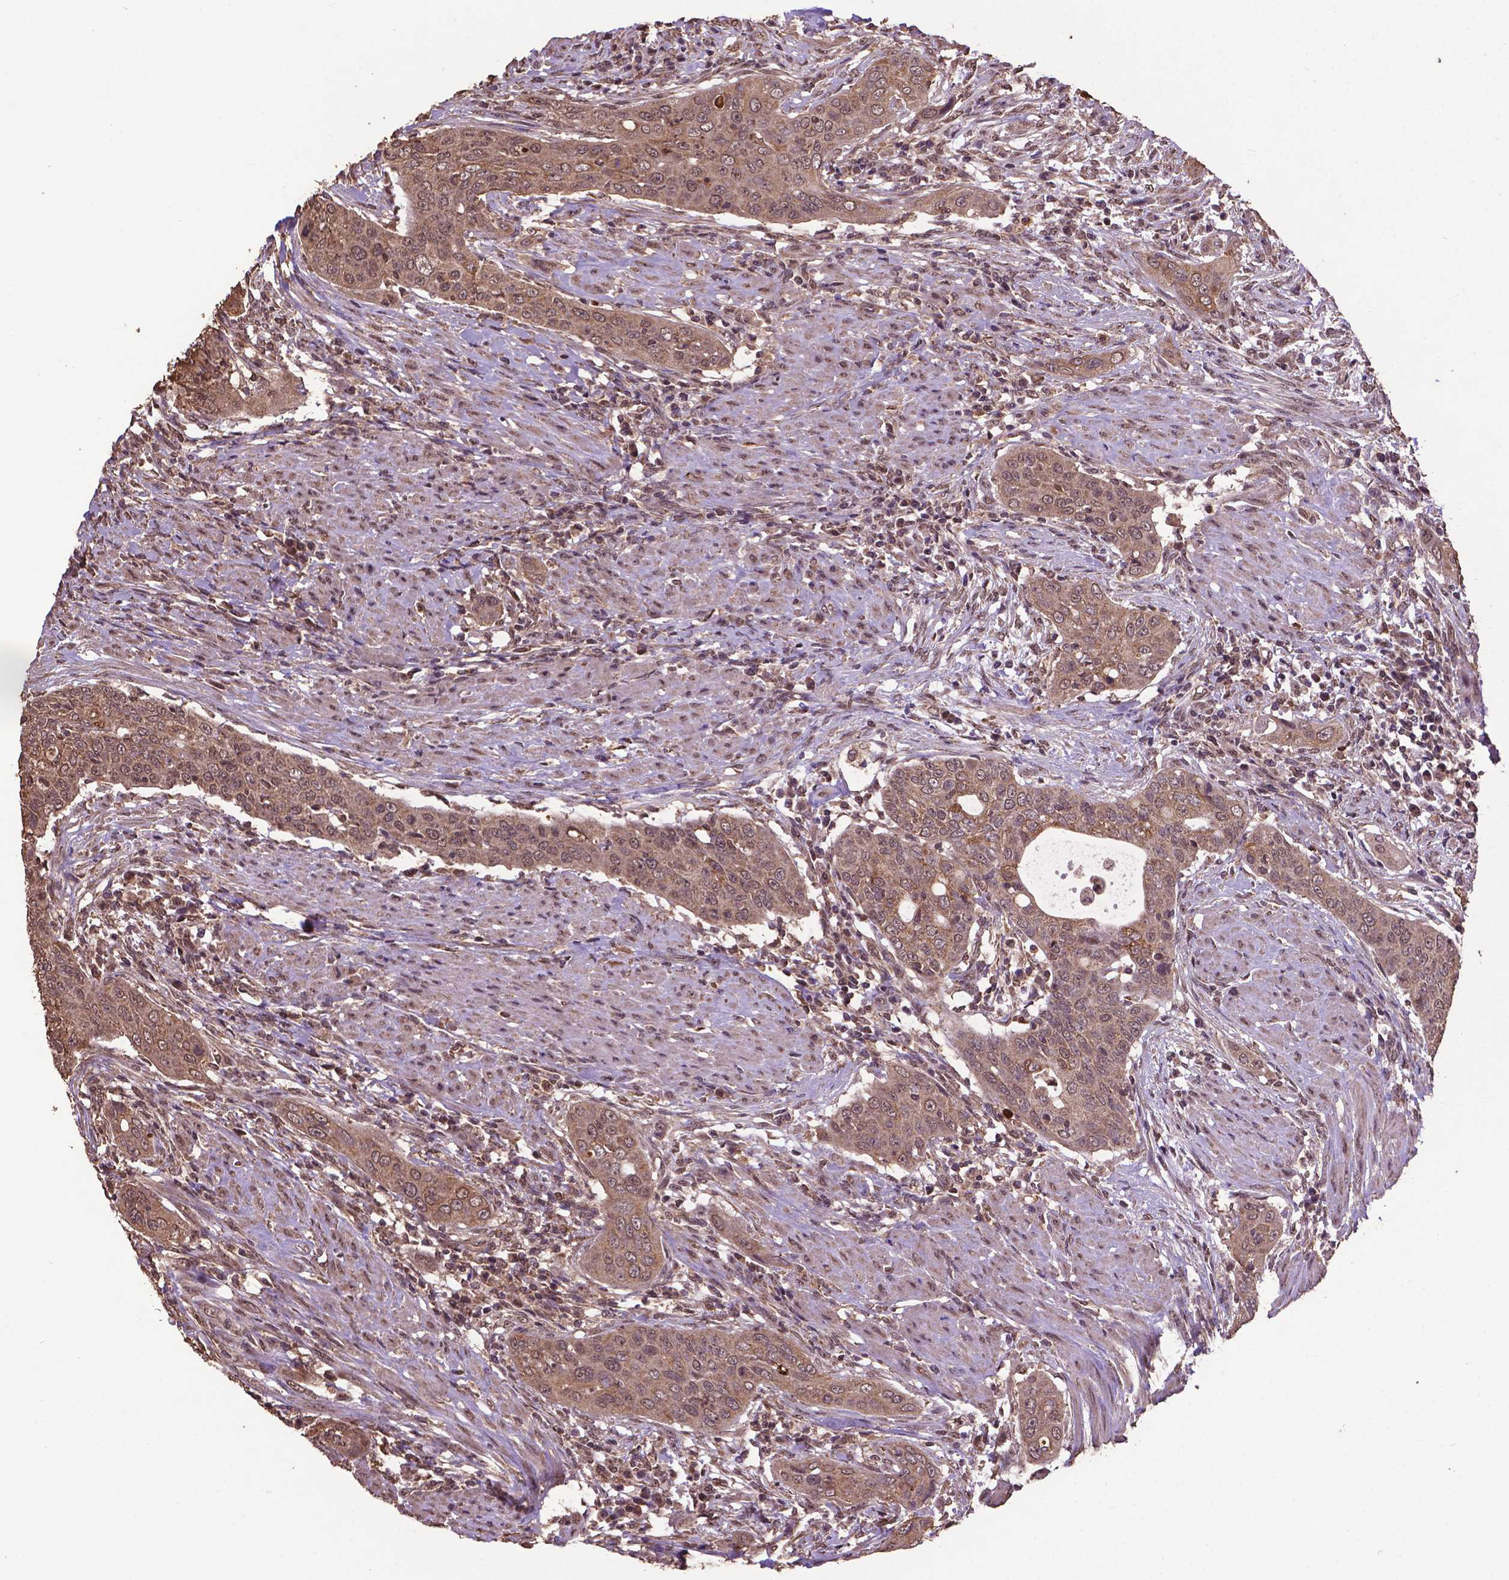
{"staining": {"intensity": "moderate", "quantity": ">75%", "location": "cytoplasmic/membranous,nuclear"}, "tissue": "urothelial cancer", "cell_type": "Tumor cells", "image_type": "cancer", "snomed": [{"axis": "morphology", "description": "Urothelial carcinoma, High grade"}, {"axis": "topography", "description": "Urinary bladder"}], "caption": "High-power microscopy captured an immunohistochemistry histopathology image of urothelial carcinoma (high-grade), revealing moderate cytoplasmic/membranous and nuclear staining in about >75% of tumor cells.", "gene": "DCAF1", "patient": {"sex": "male", "age": 82}}